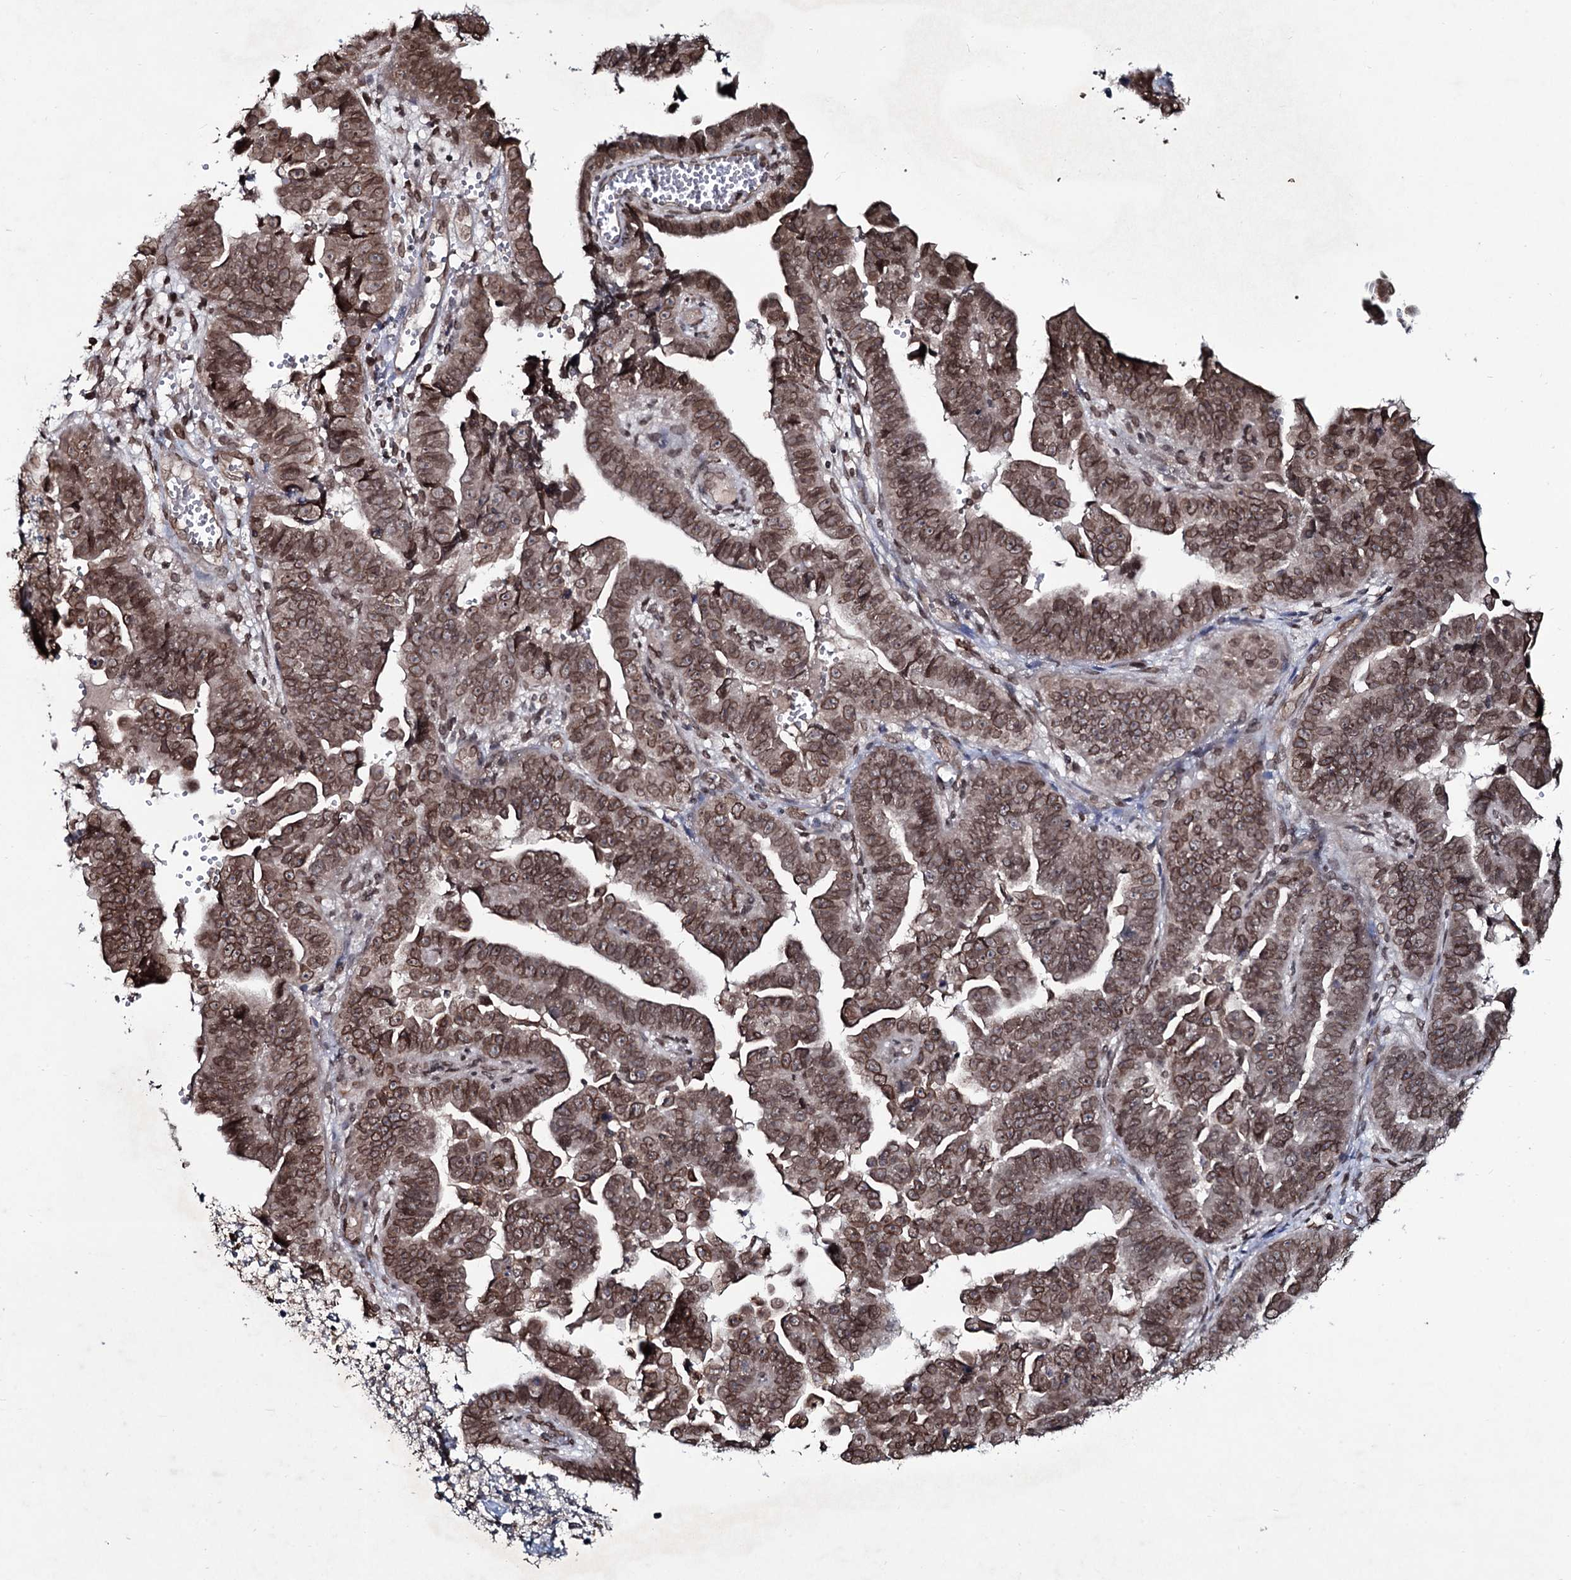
{"staining": {"intensity": "moderate", "quantity": ">75%", "location": "cytoplasmic/membranous,nuclear"}, "tissue": "endometrial cancer", "cell_type": "Tumor cells", "image_type": "cancer", "snomed": [{"axis": "morphology", "description": "Adenocarcinoma, NOS"}, {"axis": "topography", "description": "Endometrium"}], "caption": "This image displays endometrial cancer (adenocarcinoma) stained with immunohistochemistry to label a protein in brown. The cytoplasmic/membranous and nuclear of tumor cells show moderate positivity for the protein. Nuclei are counter-stained blue.", "gene": "RNF6", "patient": {"sex": "female", "age": 75}}